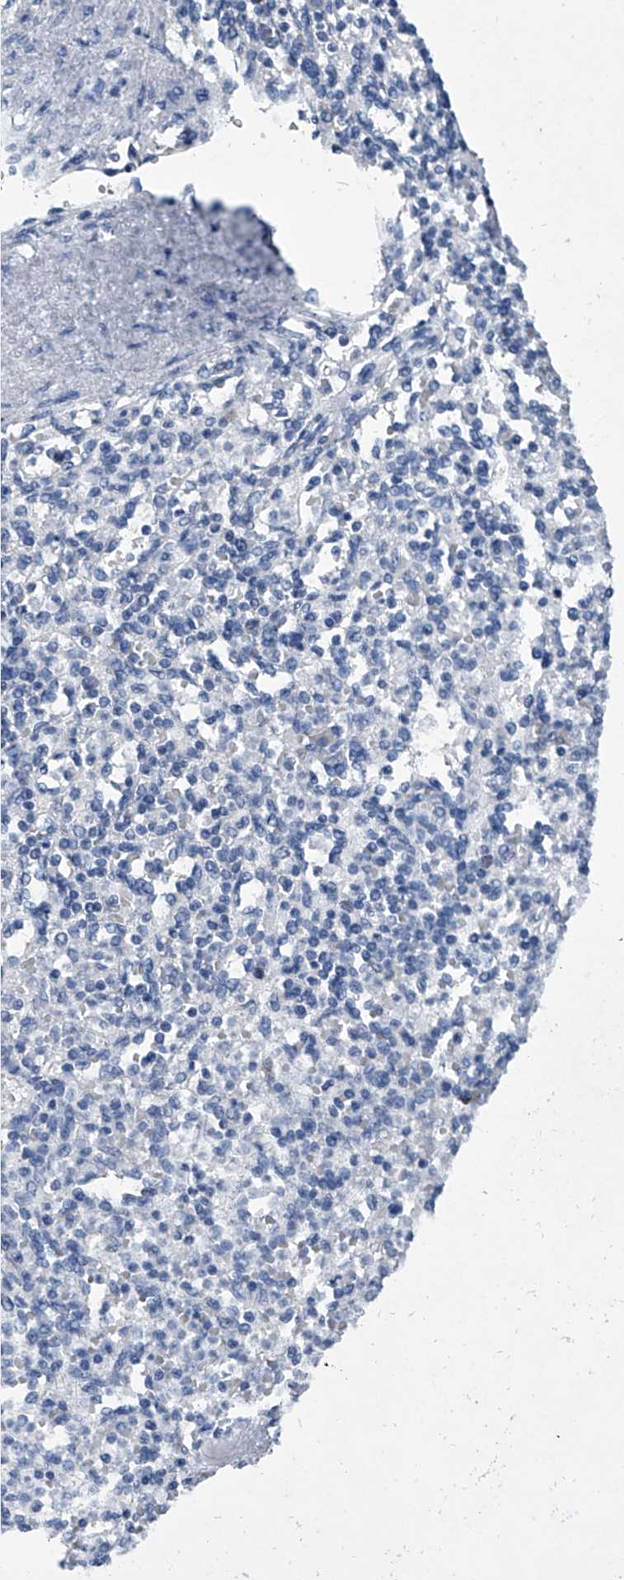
{"staining": {"intensity": "negative", "quantity": "none", "location": "none"}, "tissue": "spleen", "cell_type": "Cells in red pulp", "image_type": "normal", "snomed": [{"axis": "morphology", "description": "Normal tissue, NOS"}, {"axis": "topography", "description": "Spleen"}], "caption": "There is no significant expression in cells in red pulp of spleen. (DAB (3,3'-diaminobenzidine) immunohistochemistry visualized using brightfield microscopy, high magnification).", "gene": "BCAS1", "patient": {"sex": "female", "age": 74}}